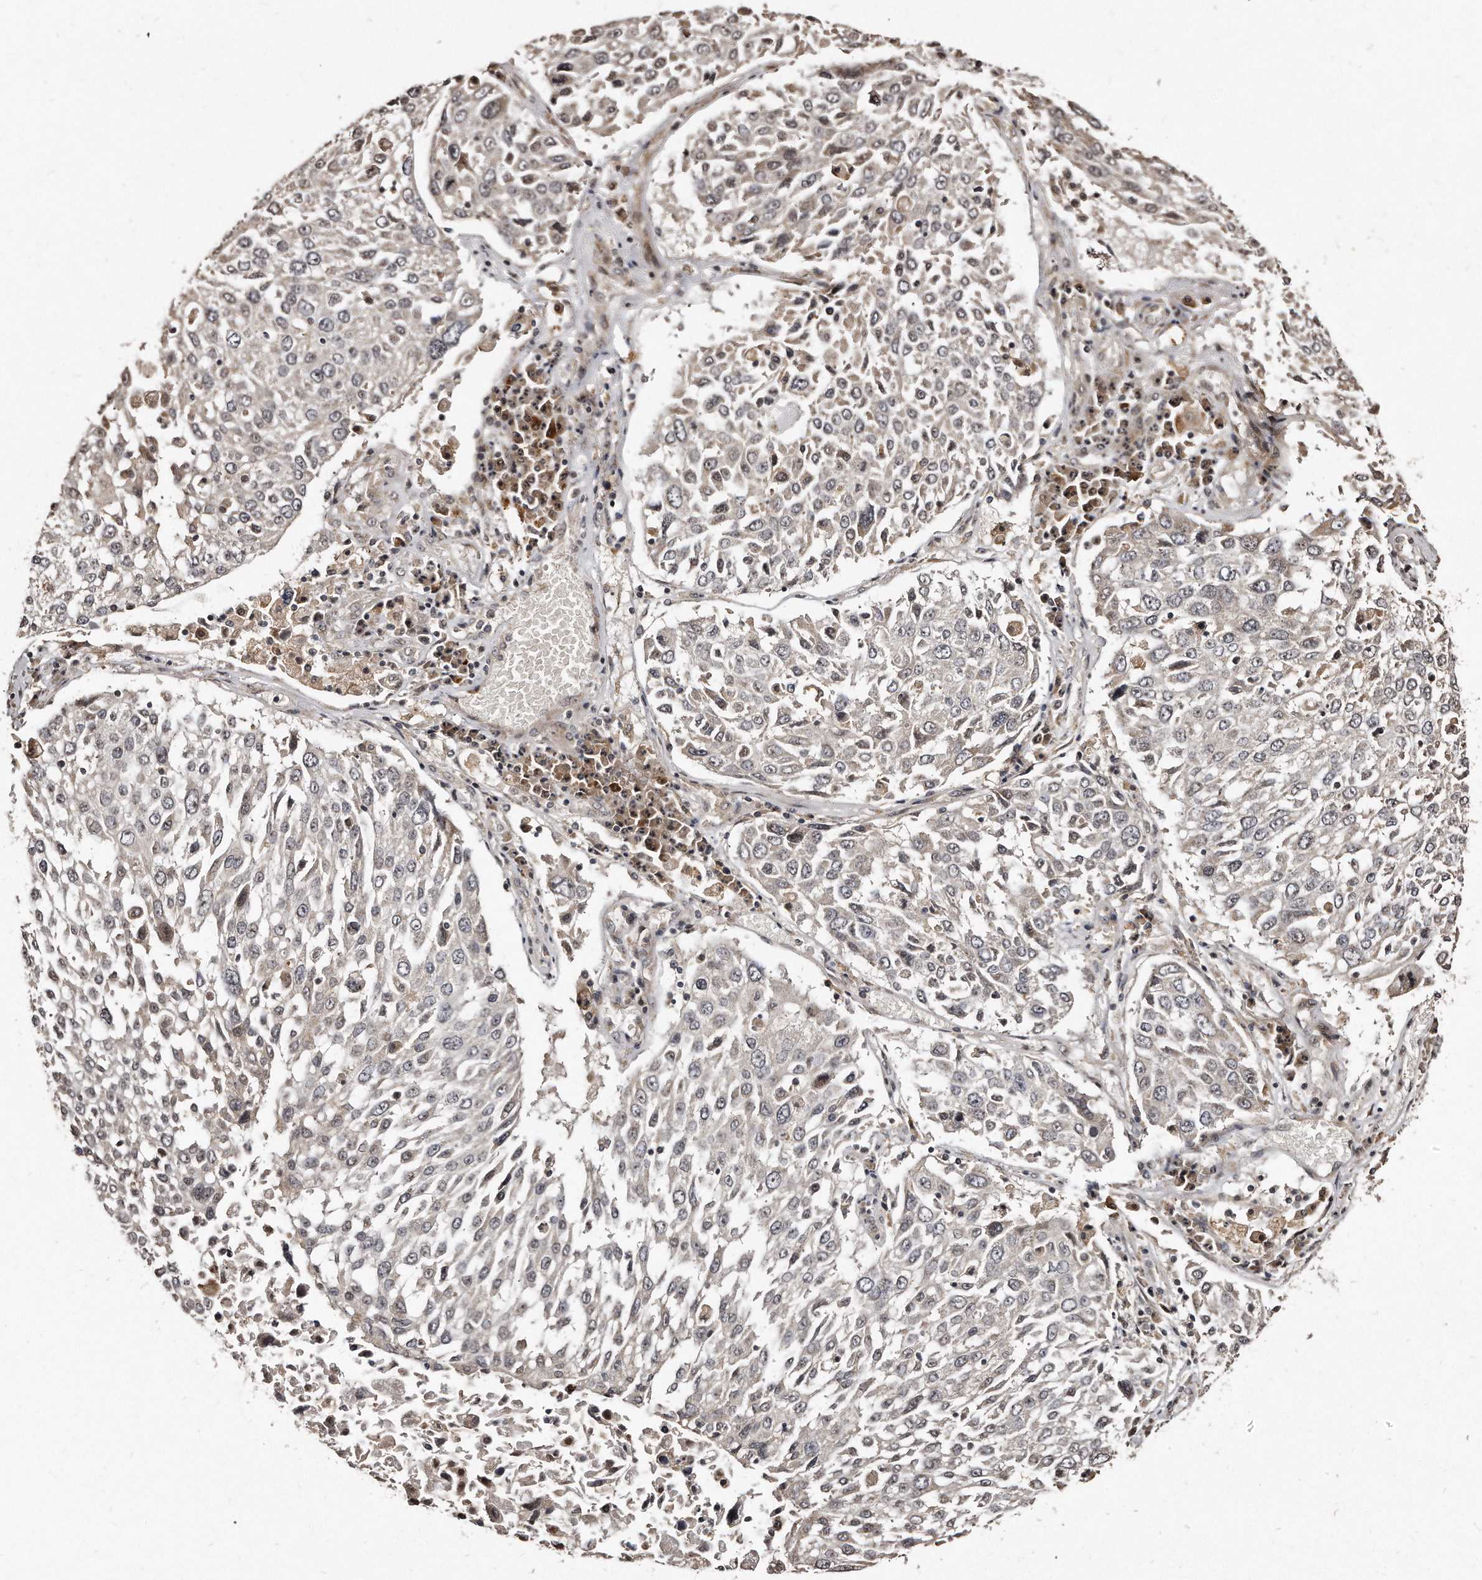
{"staining": {"intensity": "negative", "quantity": "none", "location": "none"}, "tissue": "lung cancer", "cell_type": "Tumor cells", "image_type": "cancer", "snomed": [{"axis": "morphology", "description": "Squamous cell carcinoma, NOS"}, {"axis": "topography", "description": "Lung"}], "caption": "Micrograph shows no significant protein positivity in tumor cells of lung cancer.", "gene": "TSHR", "patient": {"sex": "male", "age": 65}}